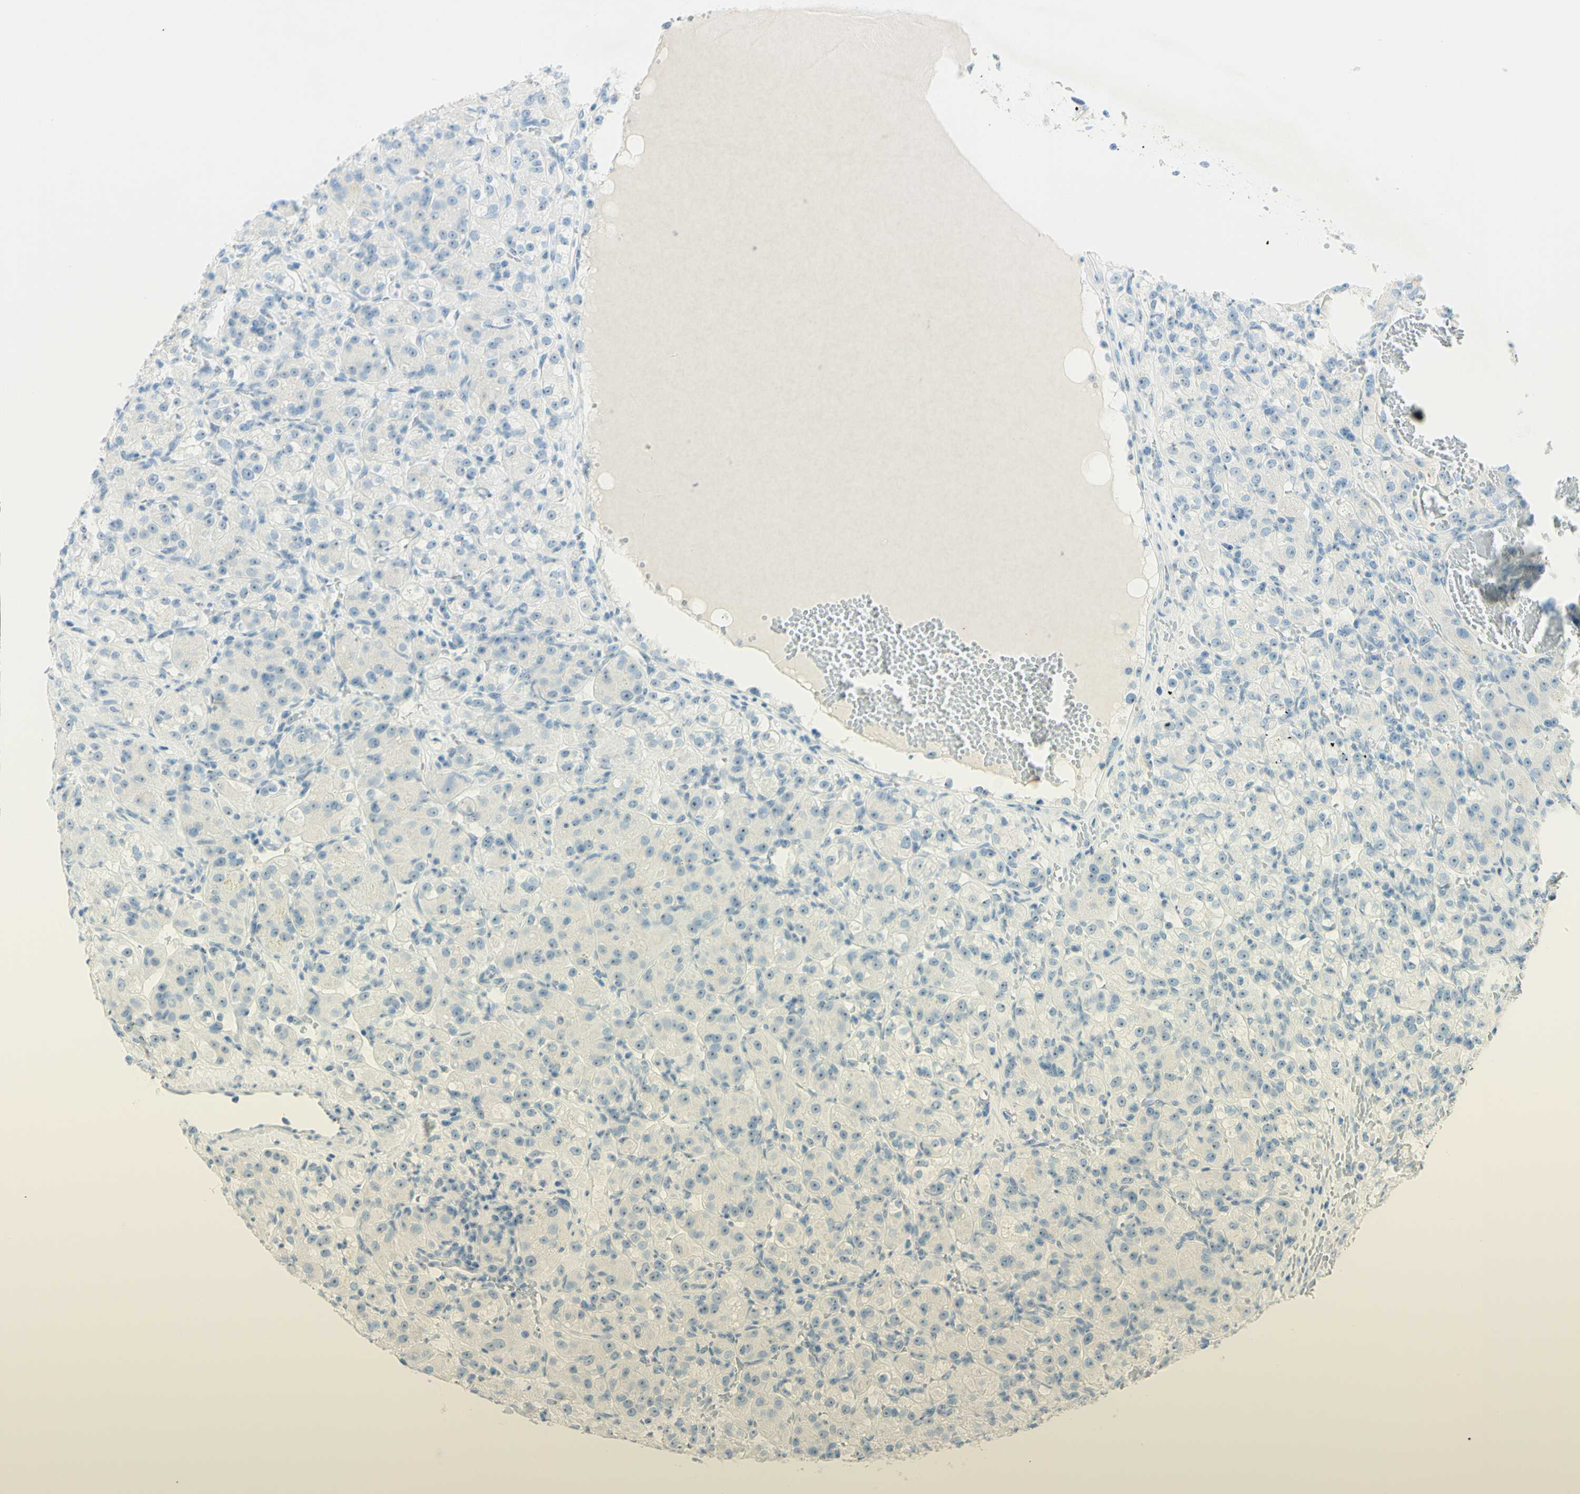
{"staining": {"intensity": "negative", "quantity": "none", "location": "none"}, "tissue": "renal cancer", "cell_type": "Tumor cells", "image_type": "cancer", "snomed": [{"axis": "morphology", "description": "Adenocarcinoma, NOS"}, {"axis": "topography", "description": "Kidney"}], "caption": "Protein analysis of renal cancer (adenocarcinoma) demonstrates no significant positivity in tumor cells. The staining was performed using DAB to visualize the protein expression in brown, while the nuclei were stained in blue with hematoxylin (Magnification: 20x).", "gene": "FMR1NB", "patient": {"sex": "male", "age": 61}}